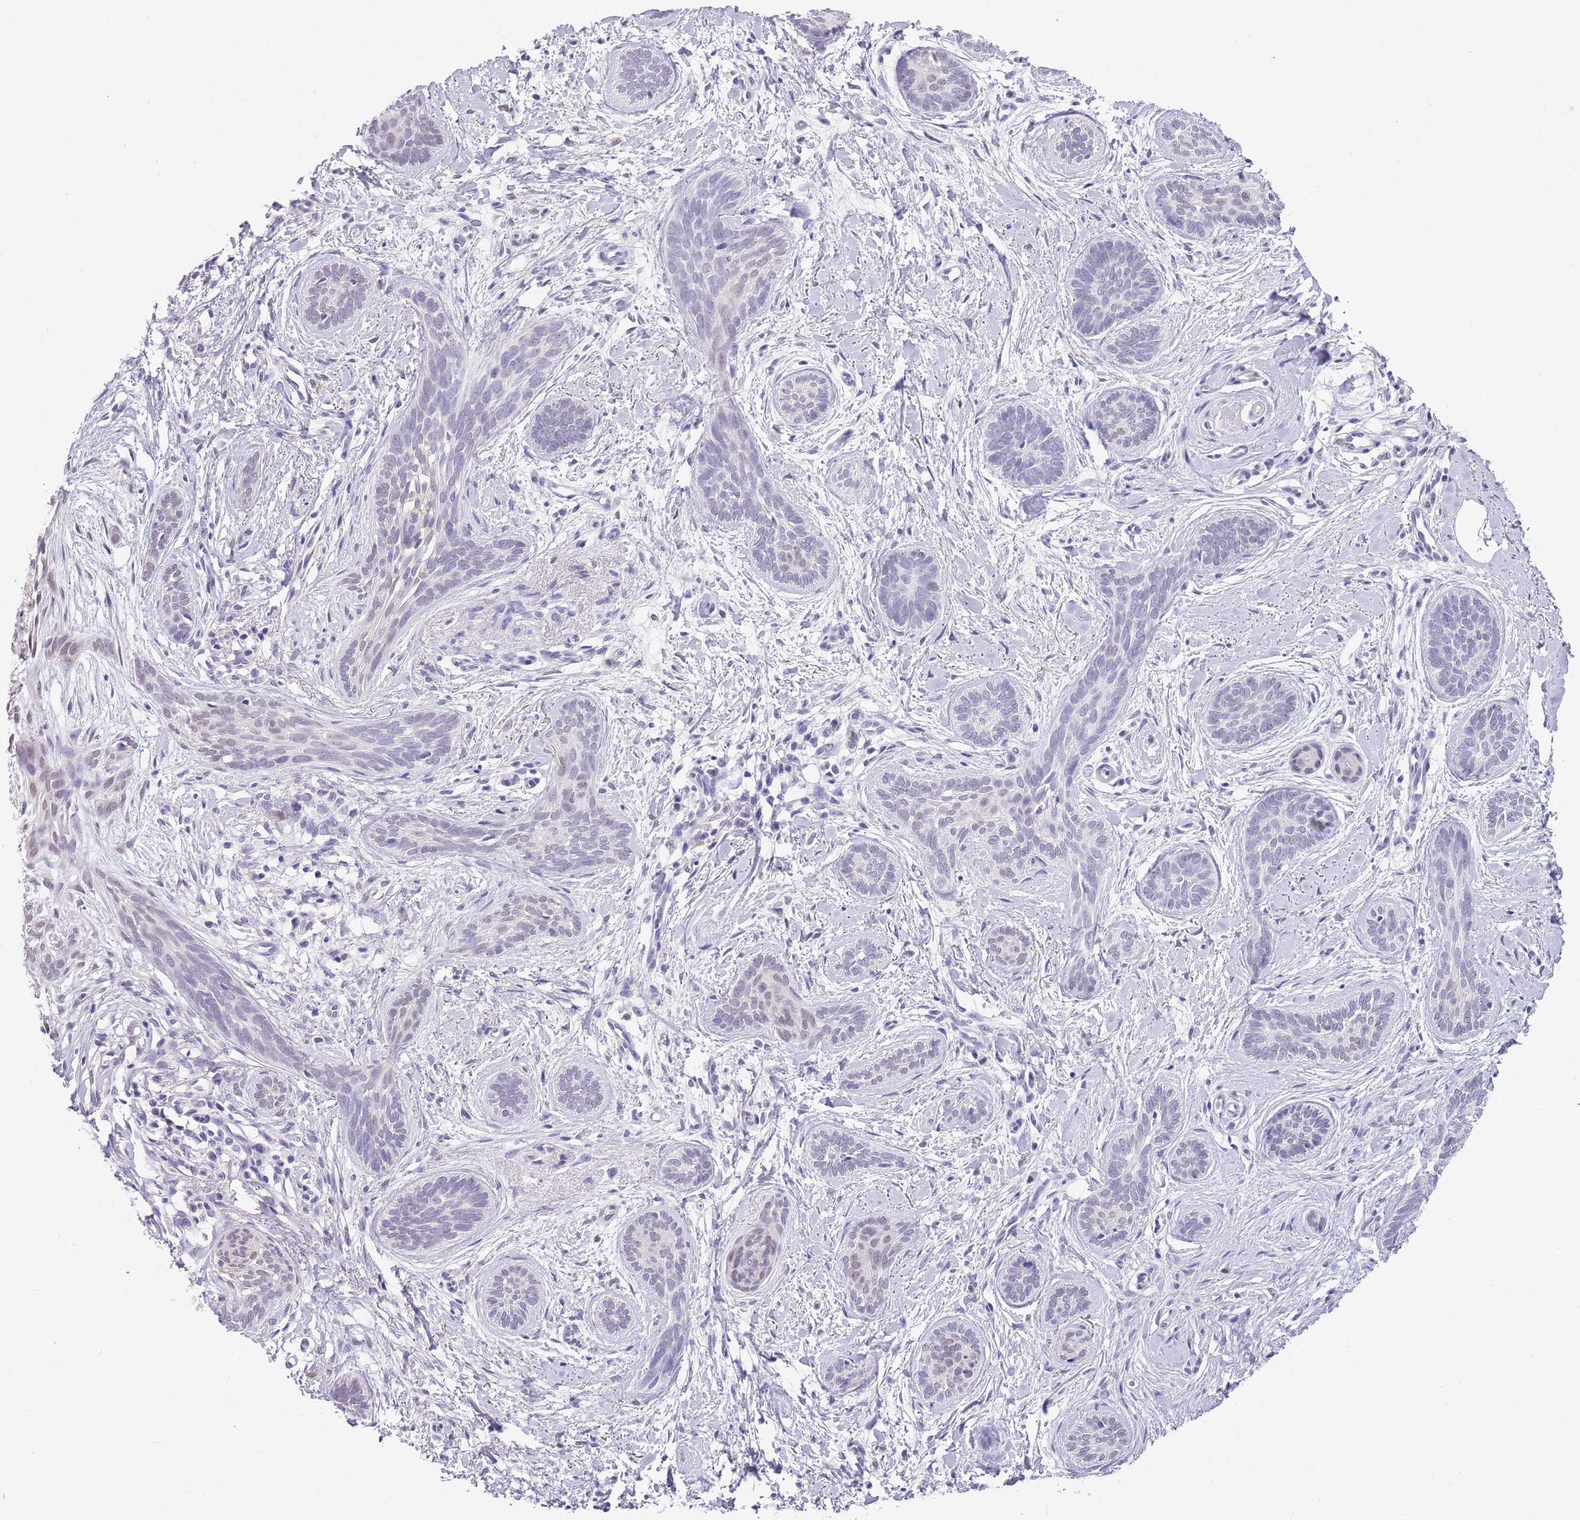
{"staining": {"intensity": "negative", "quantity": "none", "location": "none"}, "tissue": "skin cancer", "cell_type": "Tumor cells", "image_type": "cancer", "snomed": [{"axis": "morphology", "description": "Basal cell carcinoma"}, {"axis": "topography", "description": "Skin"}], "caption": "The immunohistochemistry histopathology image has no significant positivity in tumor cells of skin basal cell carcinoma tissue. The staining is performed using DAB brown chromogen with nuclei counter-stained in using hematoxylin.", "gene": "PPP1R17", "patient": {"sex": "female", "age": 81}}